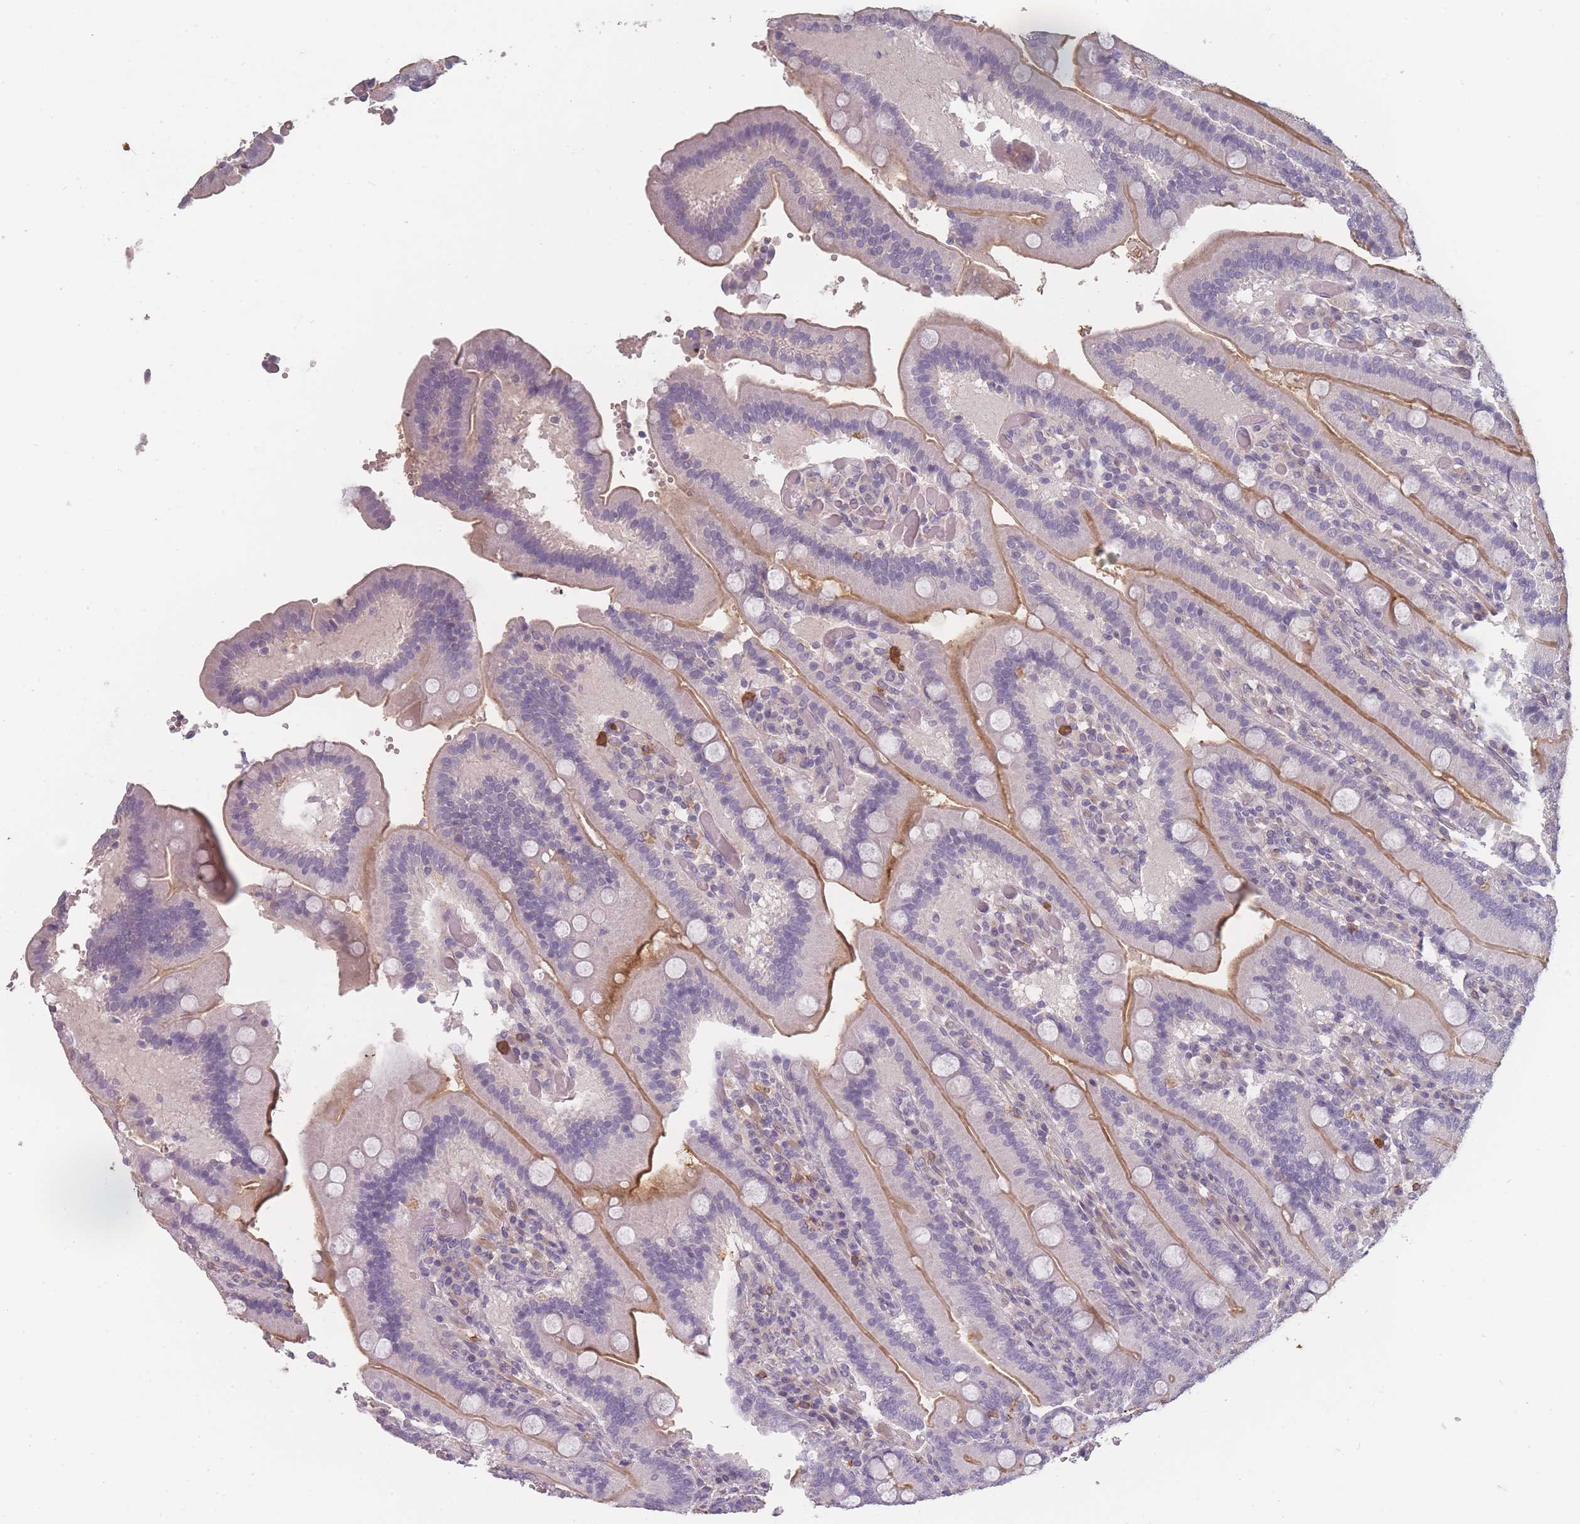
{"staining": {"intensity": "moderate", "quantity": "25%-75%", "location": "cytoplasmic/membranous"}, "tissue": "duodenum", "cell_type": "Glandular cells", "image_type": "normal", "snomed": [{"axis": "morphology", "description": "Normal tissue, NOS"}, {"axis": "topography", "description": "Duodenum"}], "caption": "An image of human duodenum stained for a protein reveals moderate cytoplasmic/membranous brown staining in glandular cells. (DAB IHC with brightfield microscopy, high magnification).", "gene": "BST1", "patient": {"sex": "female", "age": 62}}